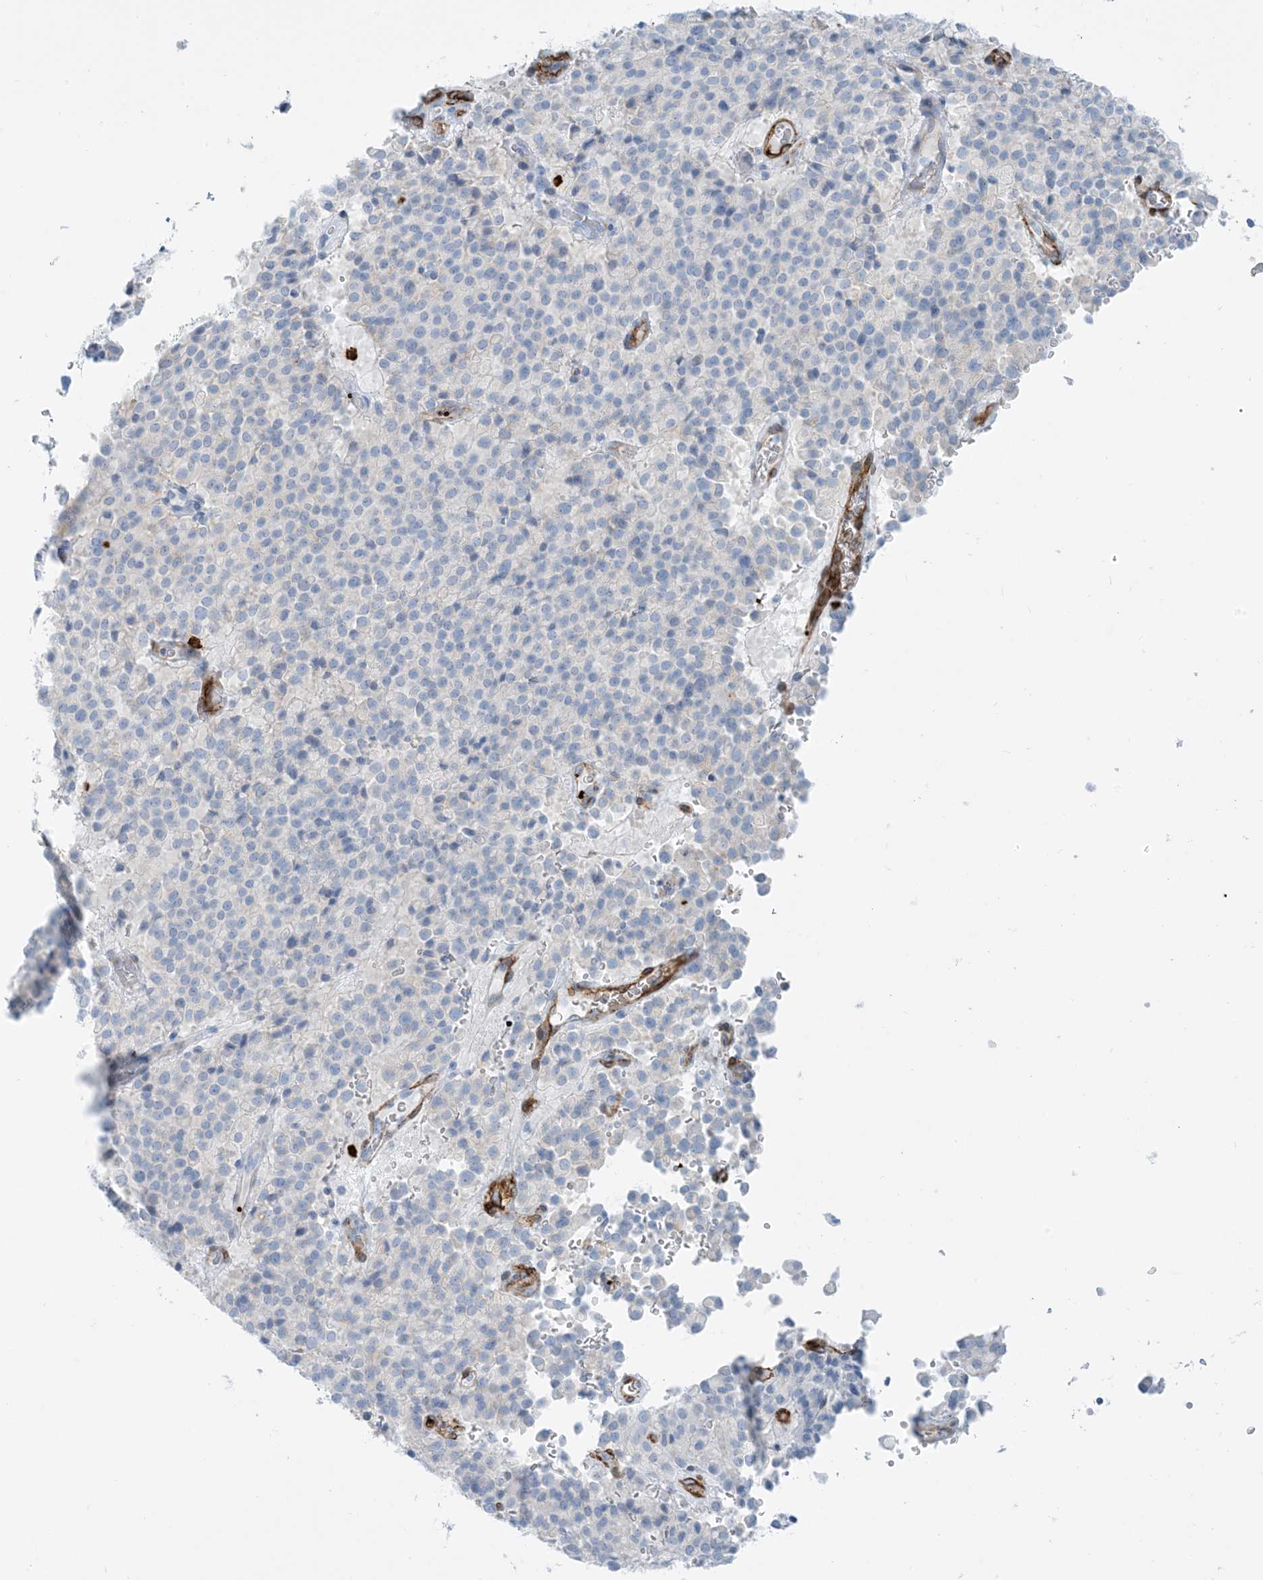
{"staining": {"intensity": "negative", "quantity": "none", "location": "none"}, "tissue": "pancreatic cancer", "cell_type": "Tumor cells", "image_type": "cancer", "snomed": [{"axis": "morphology", "description": "Adenocarcinoma, NOS"}, {"axis": "topography", "description": "Pancreas"}], "caption": "IHC of human pancreatic cancer shows no expression in tumor cells.", "gene": "EPS8L3", "patient": {"sex": "male", "age": 65}}